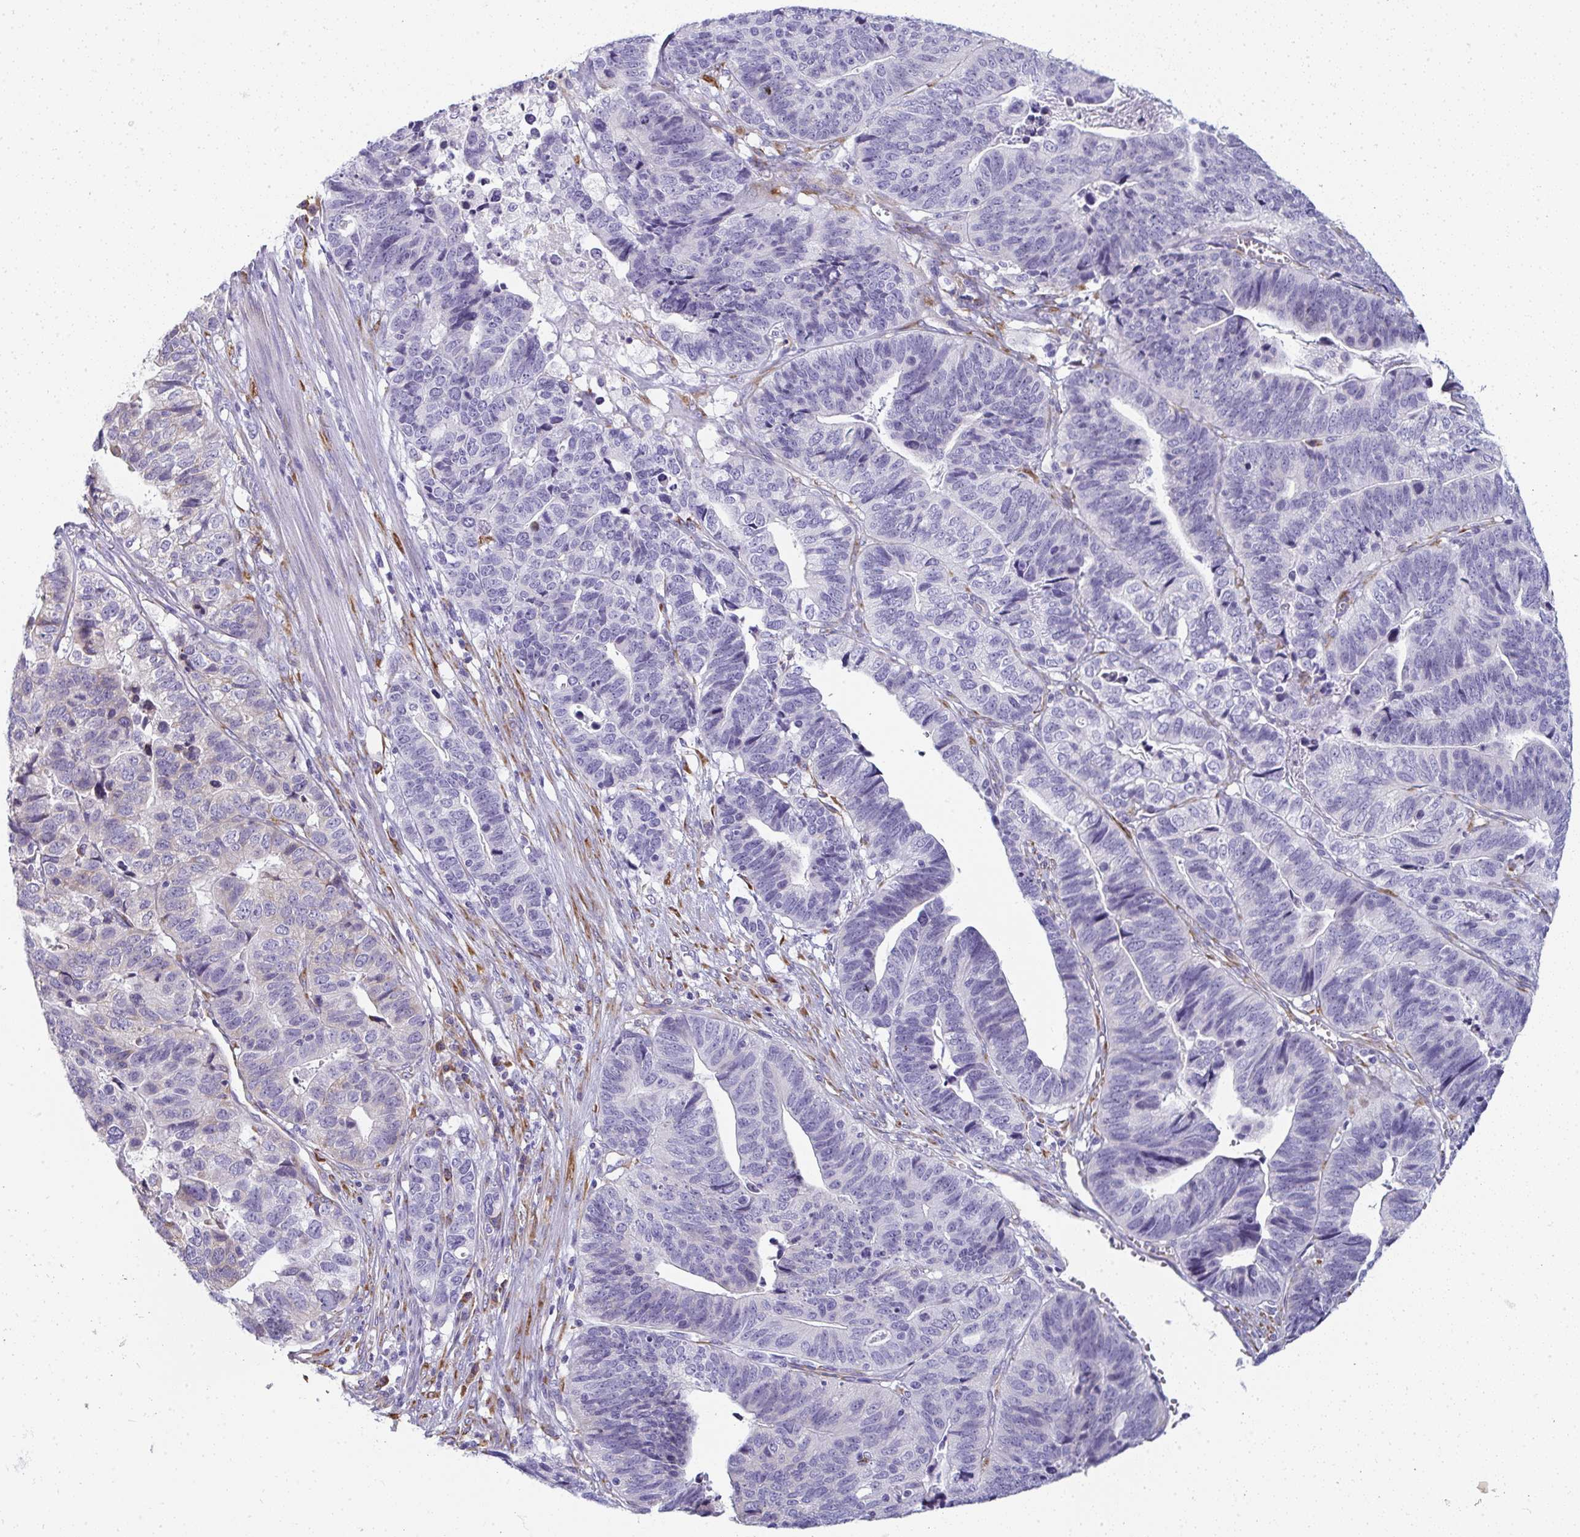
{"staining": {"intensity": "negative", "quantity": "none", "location": "none"}, "tissue": "stomach cancer", "cell_type": "Tumor cells", "image_type": "cancer", "snomed": [{"axis": "morphology", "description": "Adenocarcinoma, NOS"}, {"axis": "topography", "description": "Stomach, upper"}], "caption": "This is an immunohistochemistry histopathology image of human stomach adenocarcinoma. There is no positivity in tumor cells.", "gene": "SHROOM1", "patient": {"sex": "female", "age": 67}}